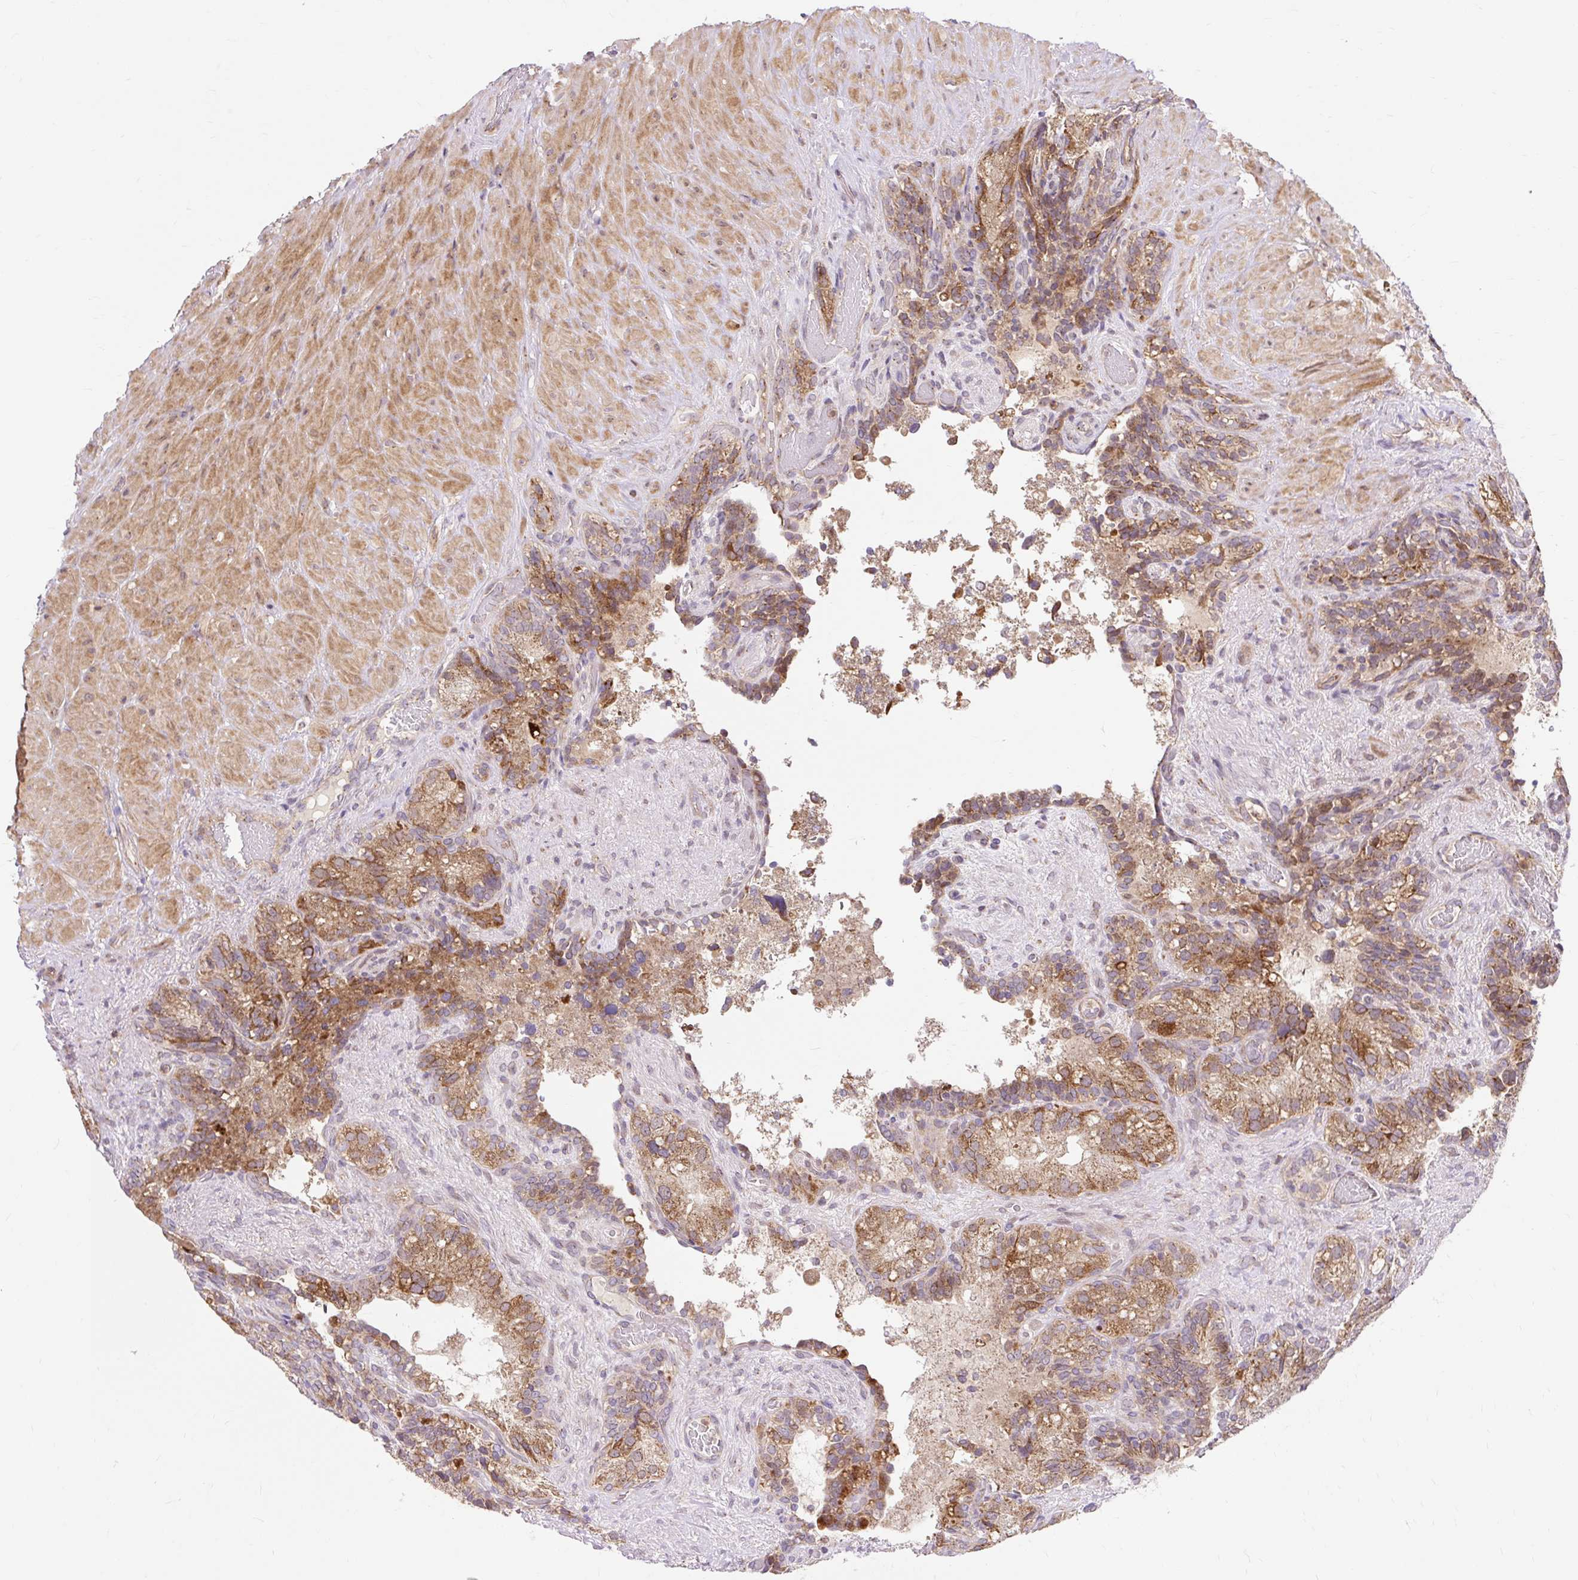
{"staining": {"intensity": "moderate", "quantity": ">75%", "location": "cytoplasmic/membranous"}, "tissue": "seminal vesicle", "cell_type": "Glandular cells", "image_type": "normal", "snomed": [{"axis": "morphology", "description": "Normal tissue, NOS"}, {"axis": "topography", "description": "Seminal veicle"}], "caption": "The immunohistochemical stain labels moderate cytoplasmic/membranous staining in glandular cells of normal seminal vesicle.", "gene": "TRIAP1", "patient": {"sex": "male", "age": 69}}